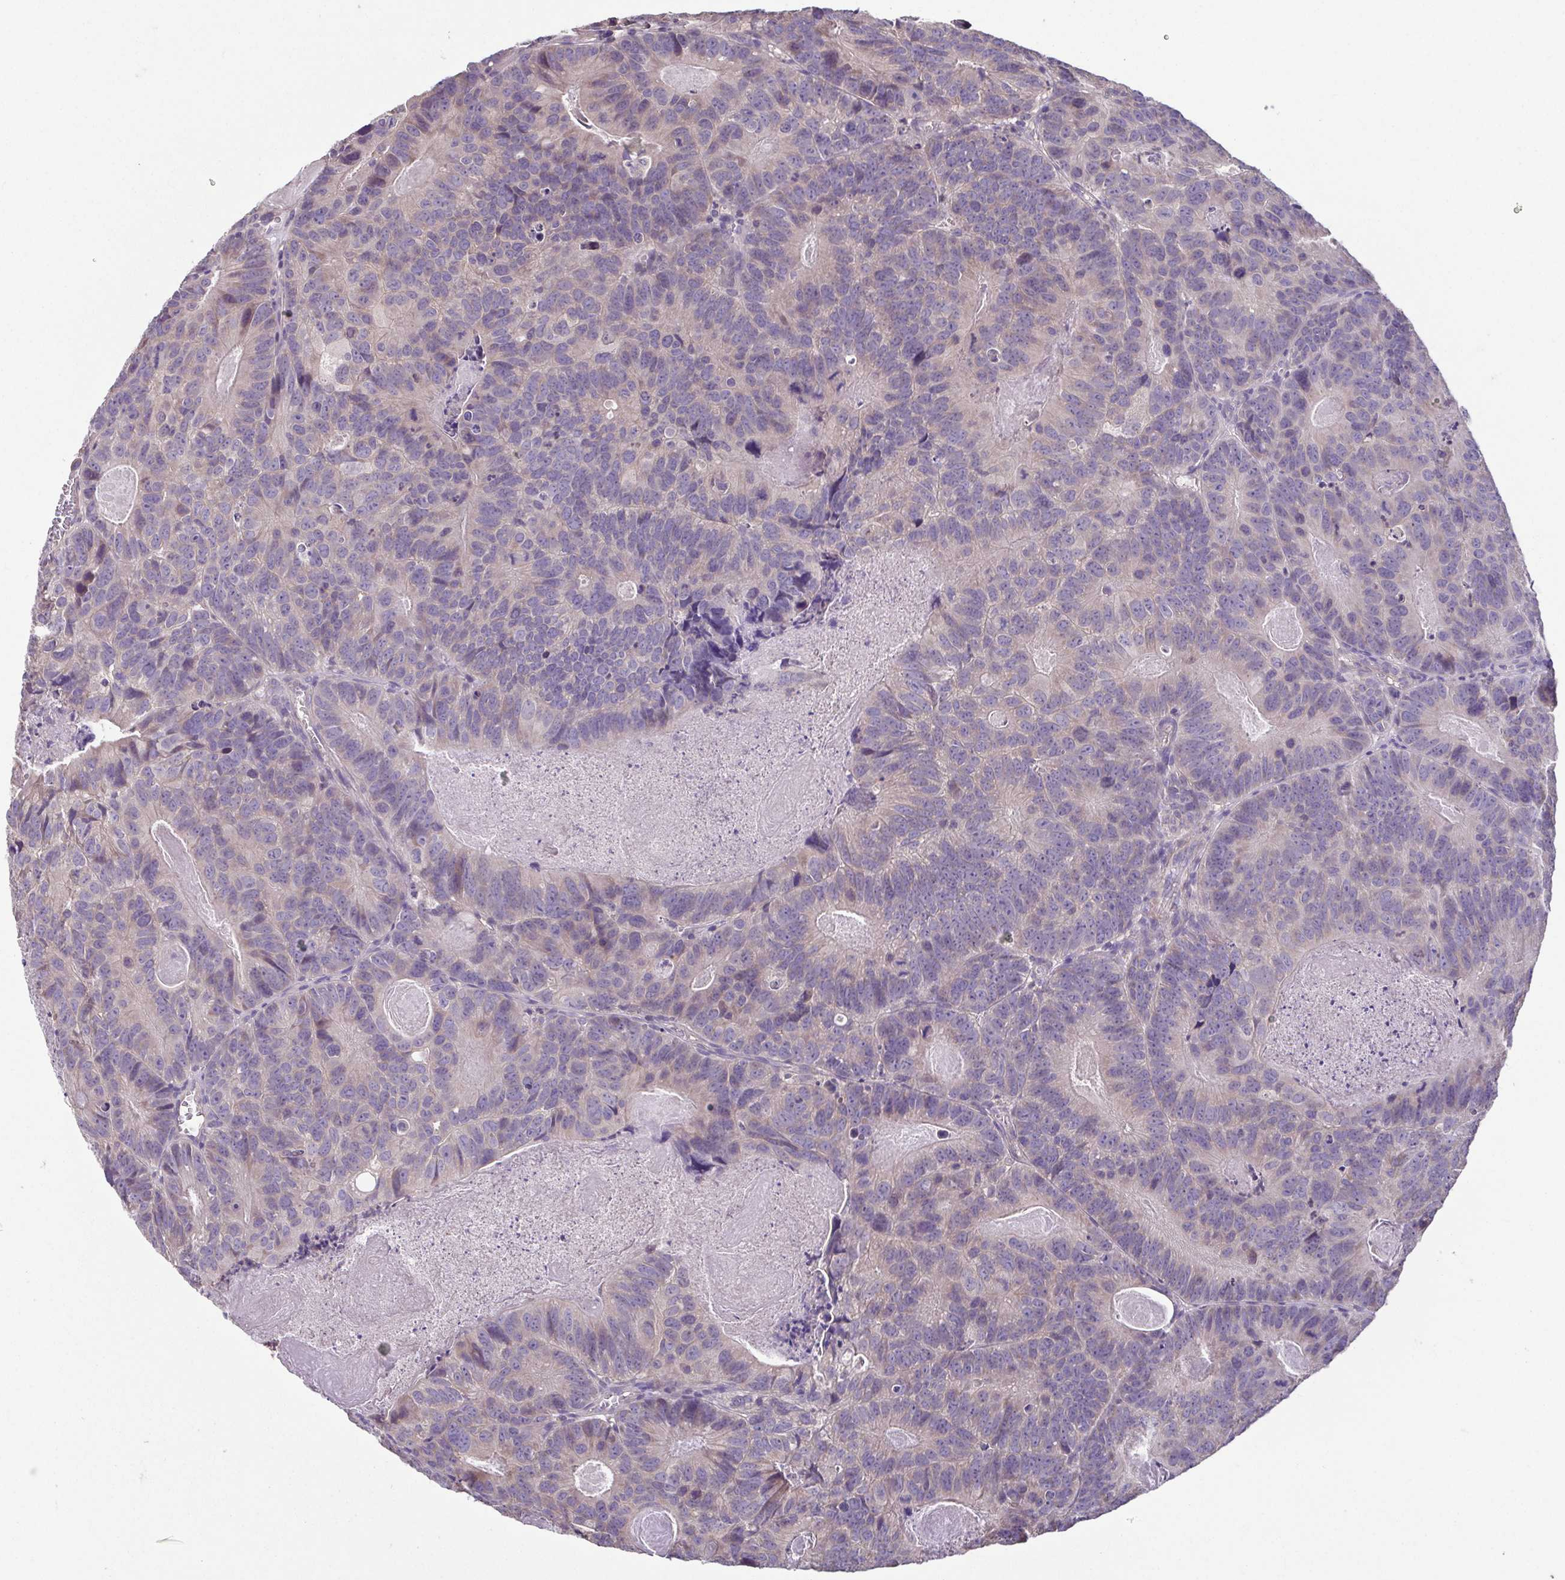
{"staining": {"intensity": "negative", "quantity": "none", "location": "none"}, "tissue": "head and neck cancer", "cell_type": "Tumor cells", "image_type": "cancer", "snomed": [{"axis": "morphology", "description": "Adenocarcinoma, NOS"}, {"axis": "topography", "description": "Head-Neck"}], "caption": "The IHC photomicrograph has no significant positivity in tumor cells of adenocarcinoma (head and neck) tissue. (Stains: DAB immunohistochemistry (IHC) with hematoxylin counter stain, Microscopy: brightfield microscopy at high magnification).", "gene": "ACTRT2", "patient": {"sex": "male", "age": 62}}